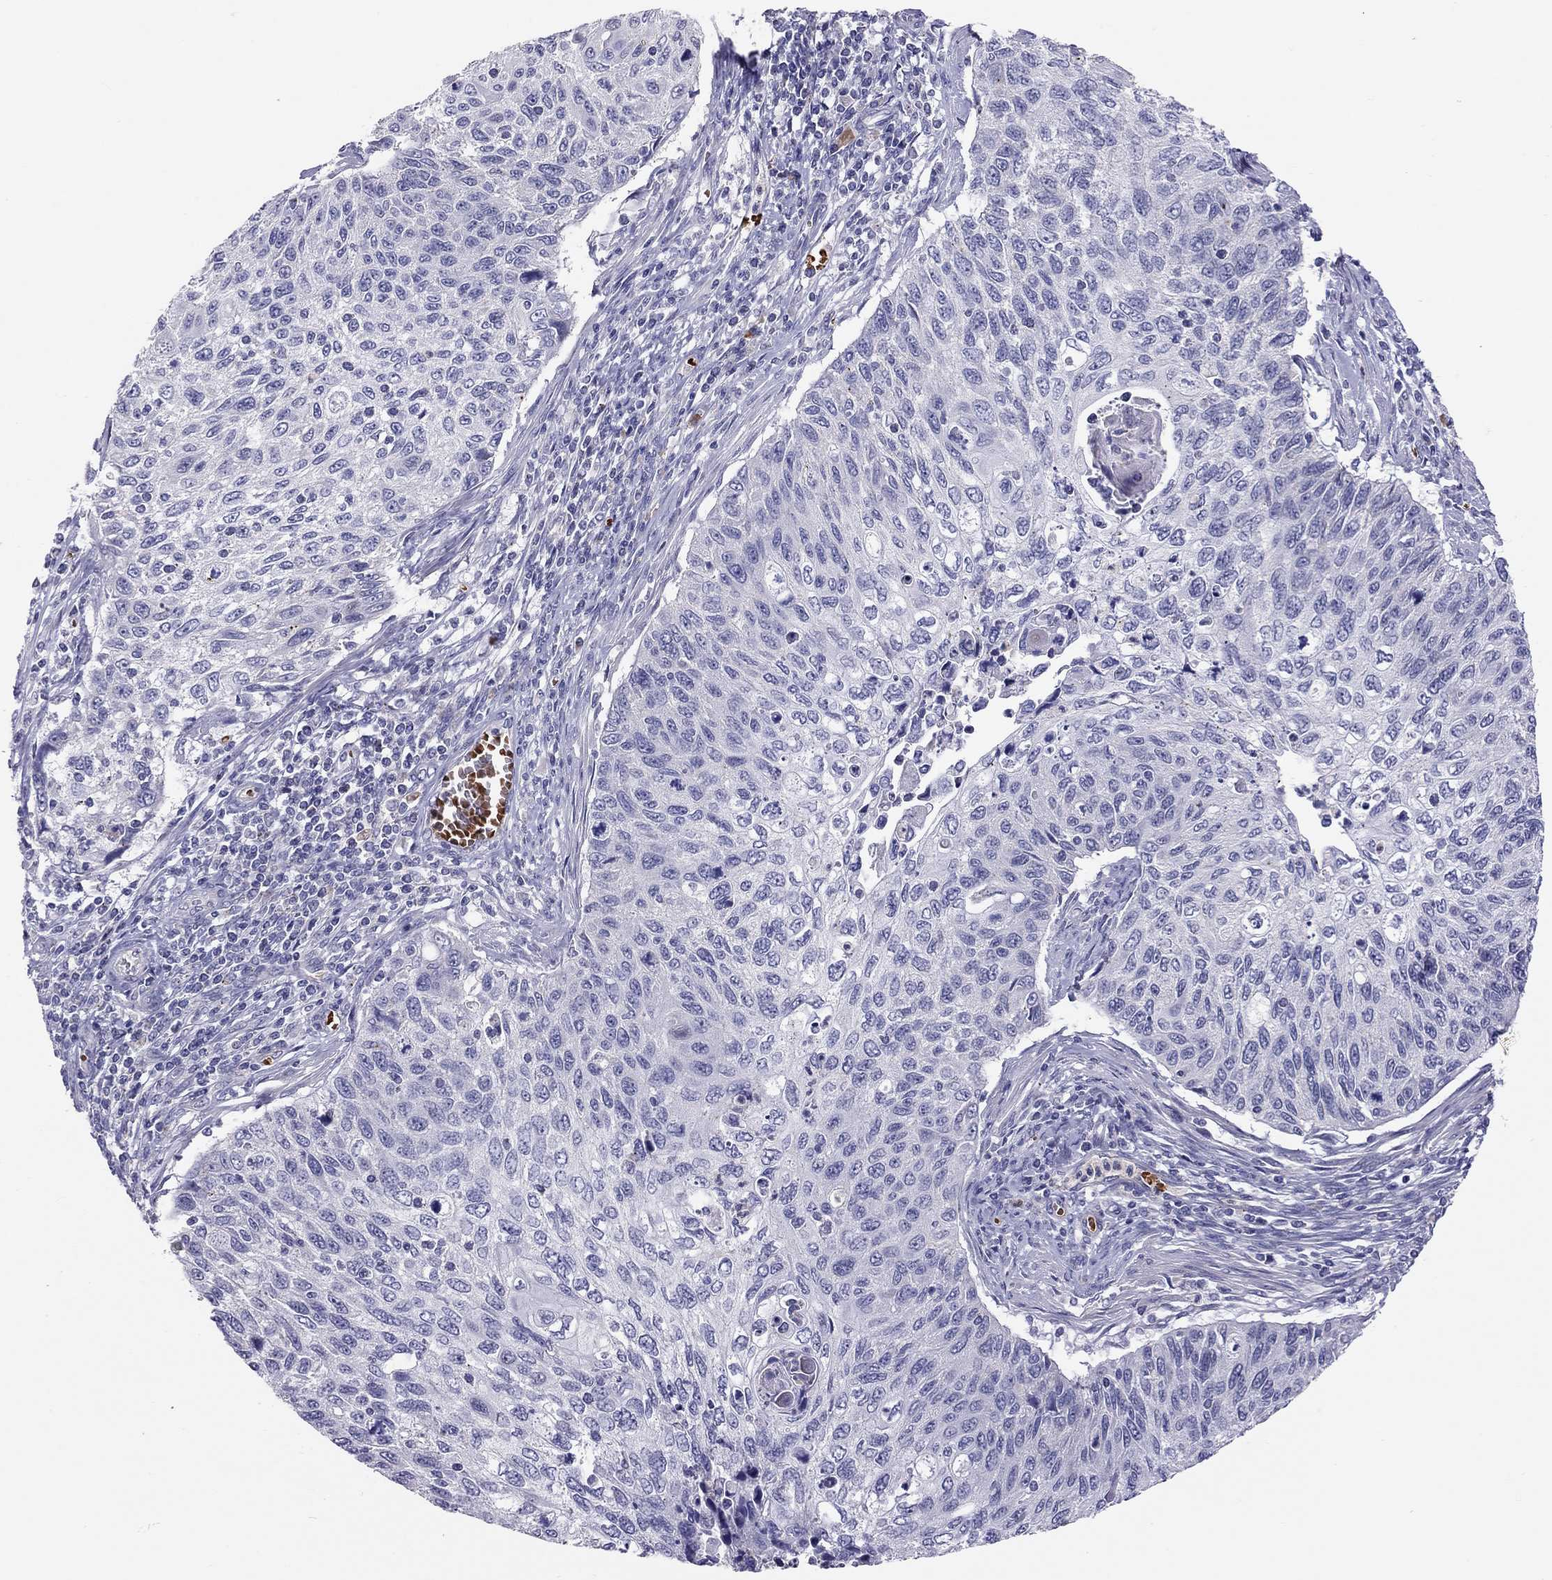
{"staining": {"intensity": "negative", "quantity": "none", "location": "none"}, "tissue": "cervical cancer", "cell_type": "Tumor cells", "image_type": "cancer", "snomed": [{"axis": "morphology", "description": "Squamous cell carcinoma, NOS"}, {"axis": "topography", "description": "Cervix"}], "caption": "High magnification brightfield microscopy of squamous cell carcinoma (cervical) stained with DAB (brown) and counterstained with hematoxylin (blue): tumor cells show no significant expression.", "gene": "FRMD1", "patient": {"sex": "female", "age": 70}}